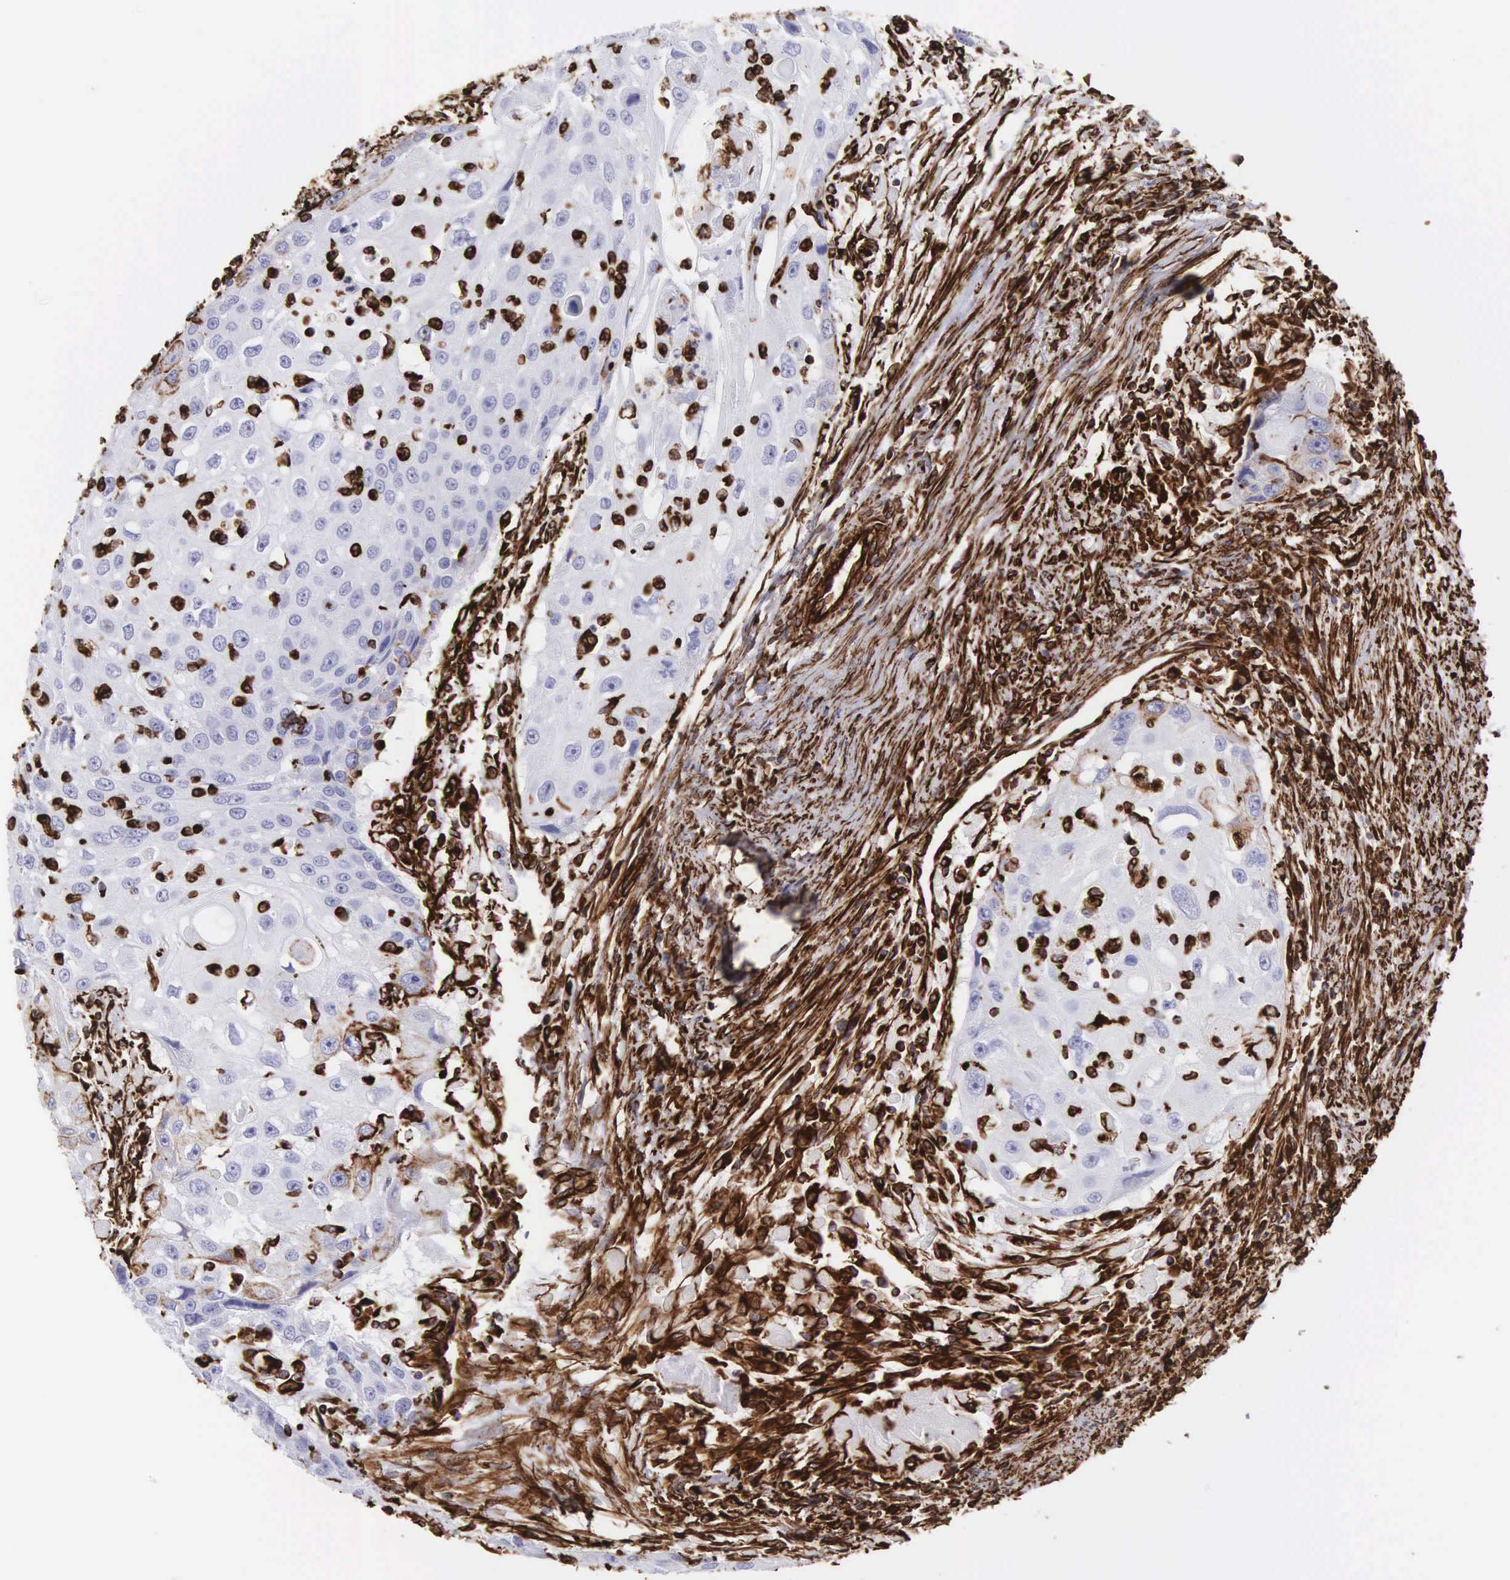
{"staining": {"intensity": "strong", "quantity": "25%-75%", "location": "cytoplasmic/membranous"}, "tissue": "head and neck cancer", "cell_type": "Tumor cells", "image_type": "cancer", "snomed": [{"axis": "morphology", "description": "Squamous cell carcinoma, NOS"}, {"axis": "topography", "description": "Head-Neck"}], "caption": "A photomicrograph showing strong cytoplasmic/membranous expression in about 25%-75% of tumor cells in head and neck cancer (squamous cell carcinoma), as visualized by brown immunohistochemical staining.", "gene": "VIM", "patient": {"sex": "male", "age": 64}}